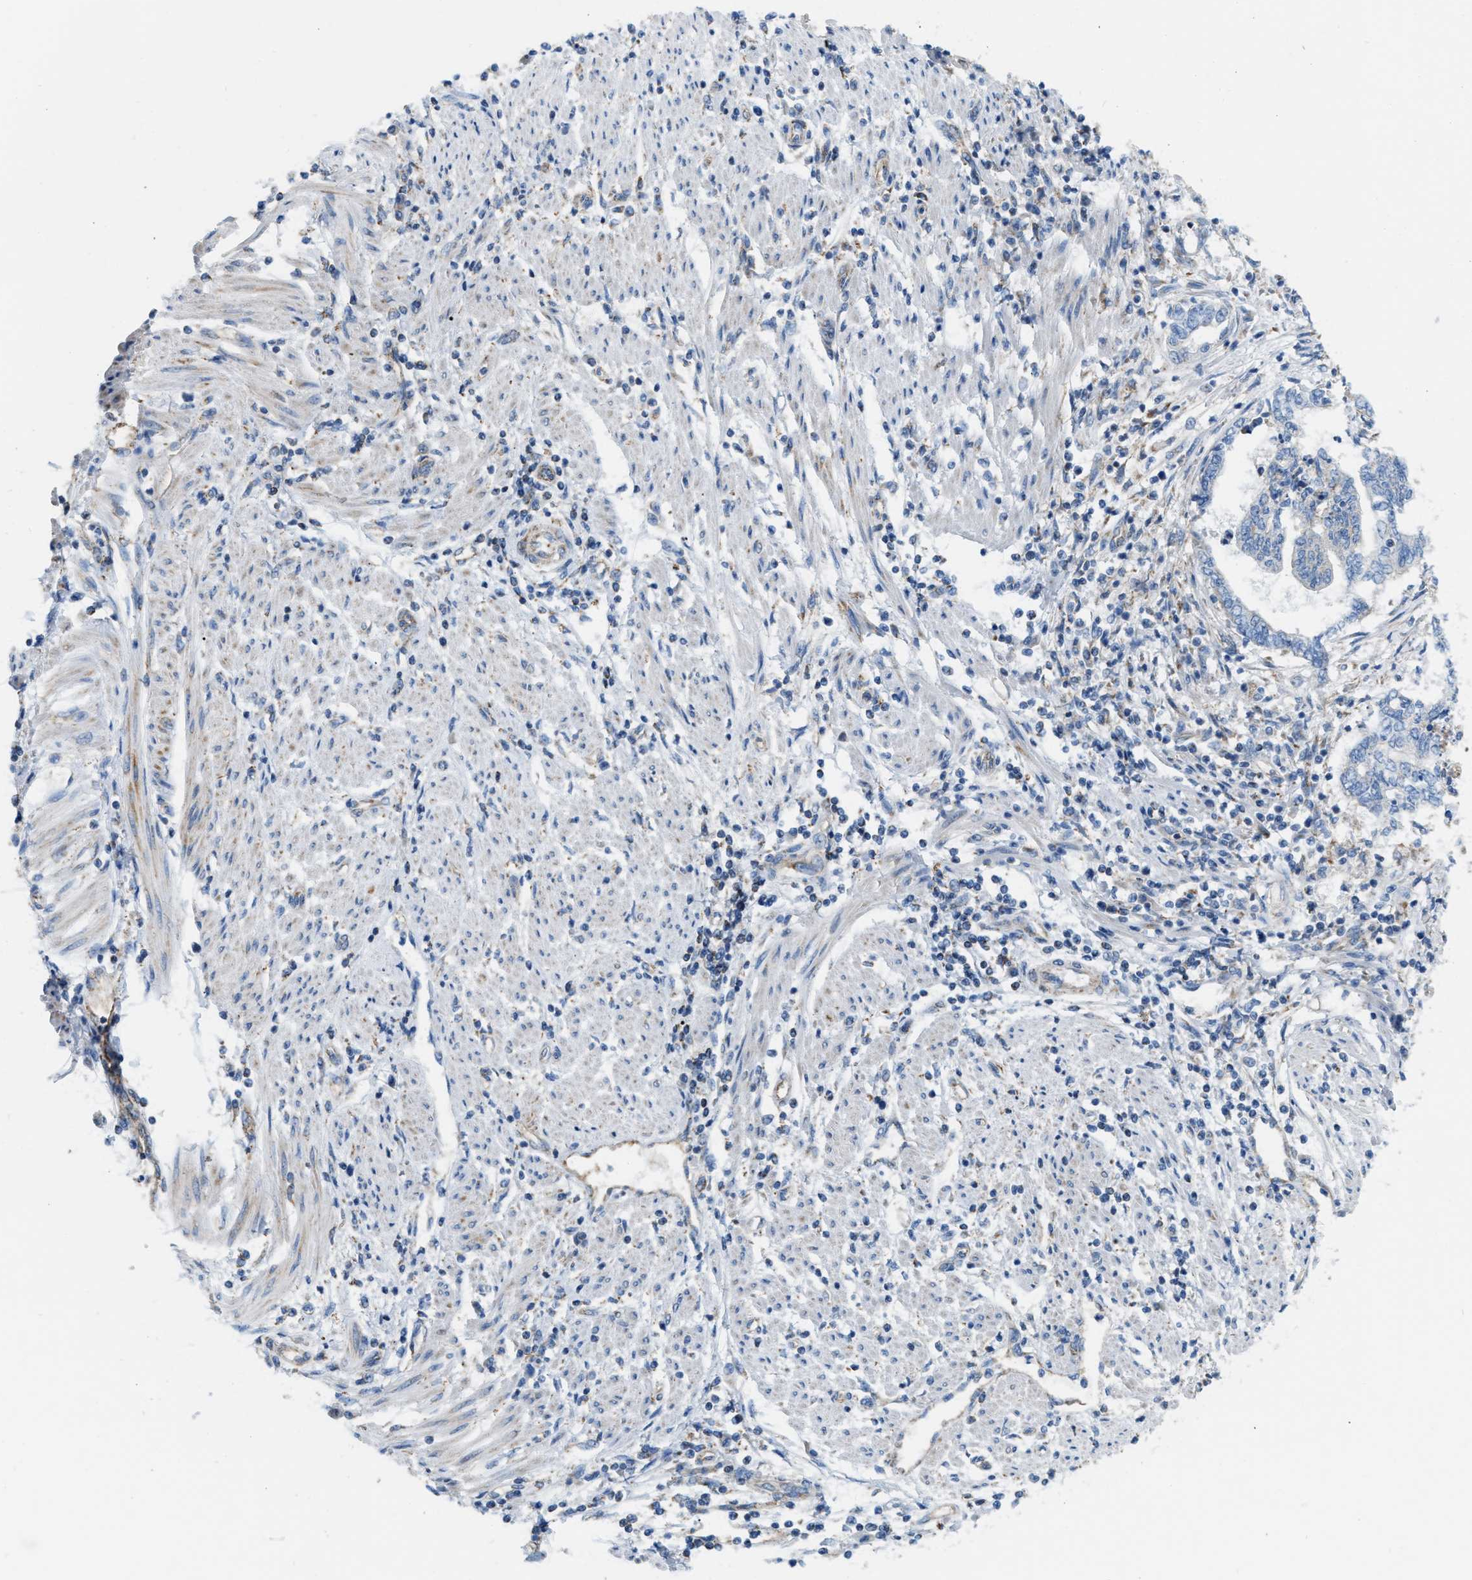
{"staining": {"intensity": "weak", "quantity": "<25%", "location": "cytoplasmic/membranous"}, "tissue": "endometrial cancer", "cell_type": "Tumor cells", "image_type": "cancer", "snomed": [{"axis": "morphology", "description": "Adenocarcinoma, NOS"}, {"axis": "topography", "description": "Uterus"}, {"axis": "topography", "description": "Endometrium"}], "caption": "IHC histopathology image of neoplastic tissue: endometrial cancer stained with DAB exhibits no significant protein expression in tumor cells.", "gene": "JADE1", "patient": {"sex": "female", "age": 70}}